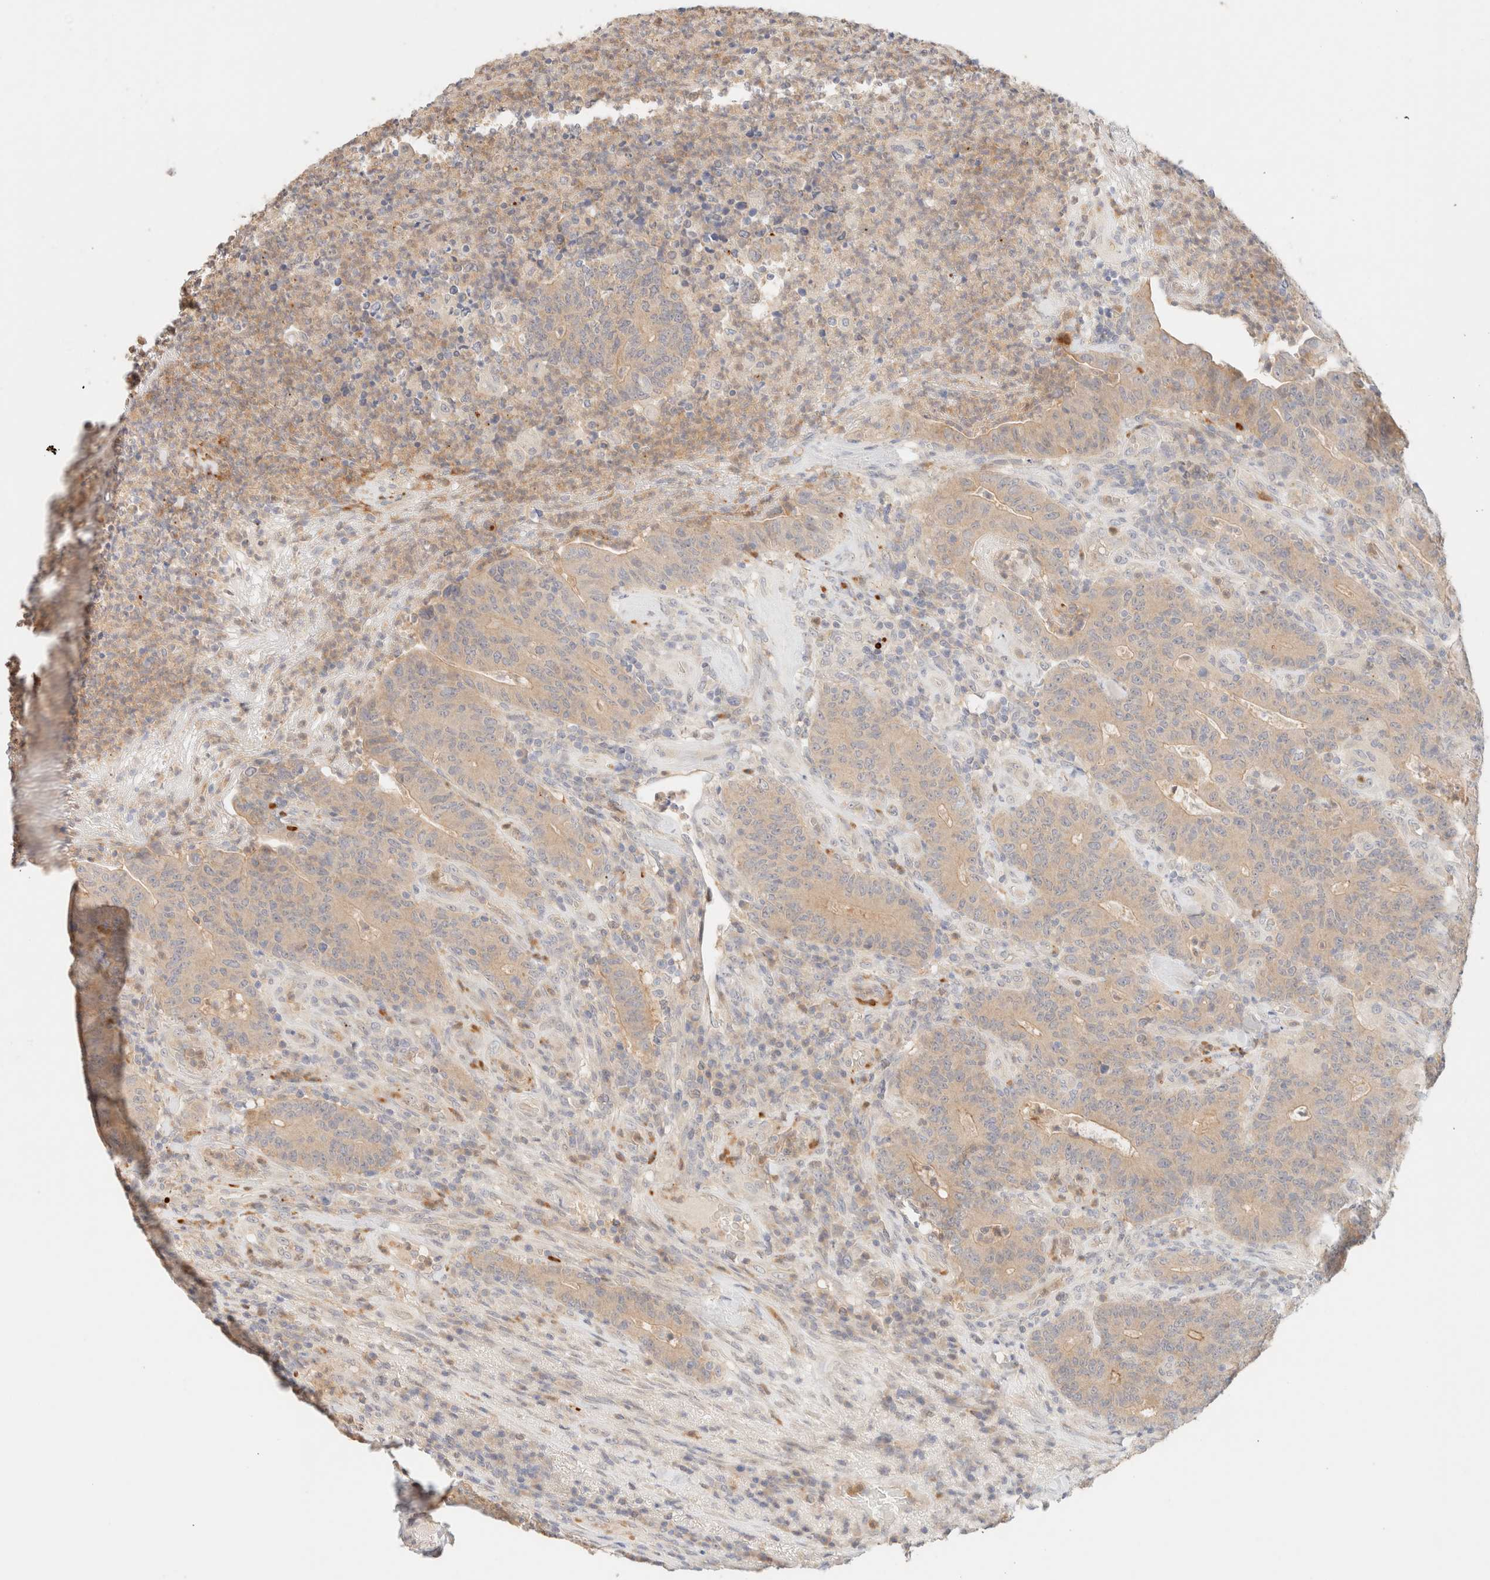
{"staining": {"intensity": "weak", "quantity": ">75%", "location": "cytoplasmic/membranous"}, "tissue": "colorectal cancer", "cell_type": "Tumor cells", "image_type": "cancer", "snomed": [{"axis": "morphology", "description": "Normal tissue, NOS"}, {"axis": "morphology", "description": "Adenocarcinoma, NOS"}, {"axis": "topography", "description": "Colon"}], "caption": "Human colorectal adenocarcinoma stained with a protein marker displays weak staining in tumor cells.", "gene": "SGSM2", "patient": {"sex": "female", "age": 75}}